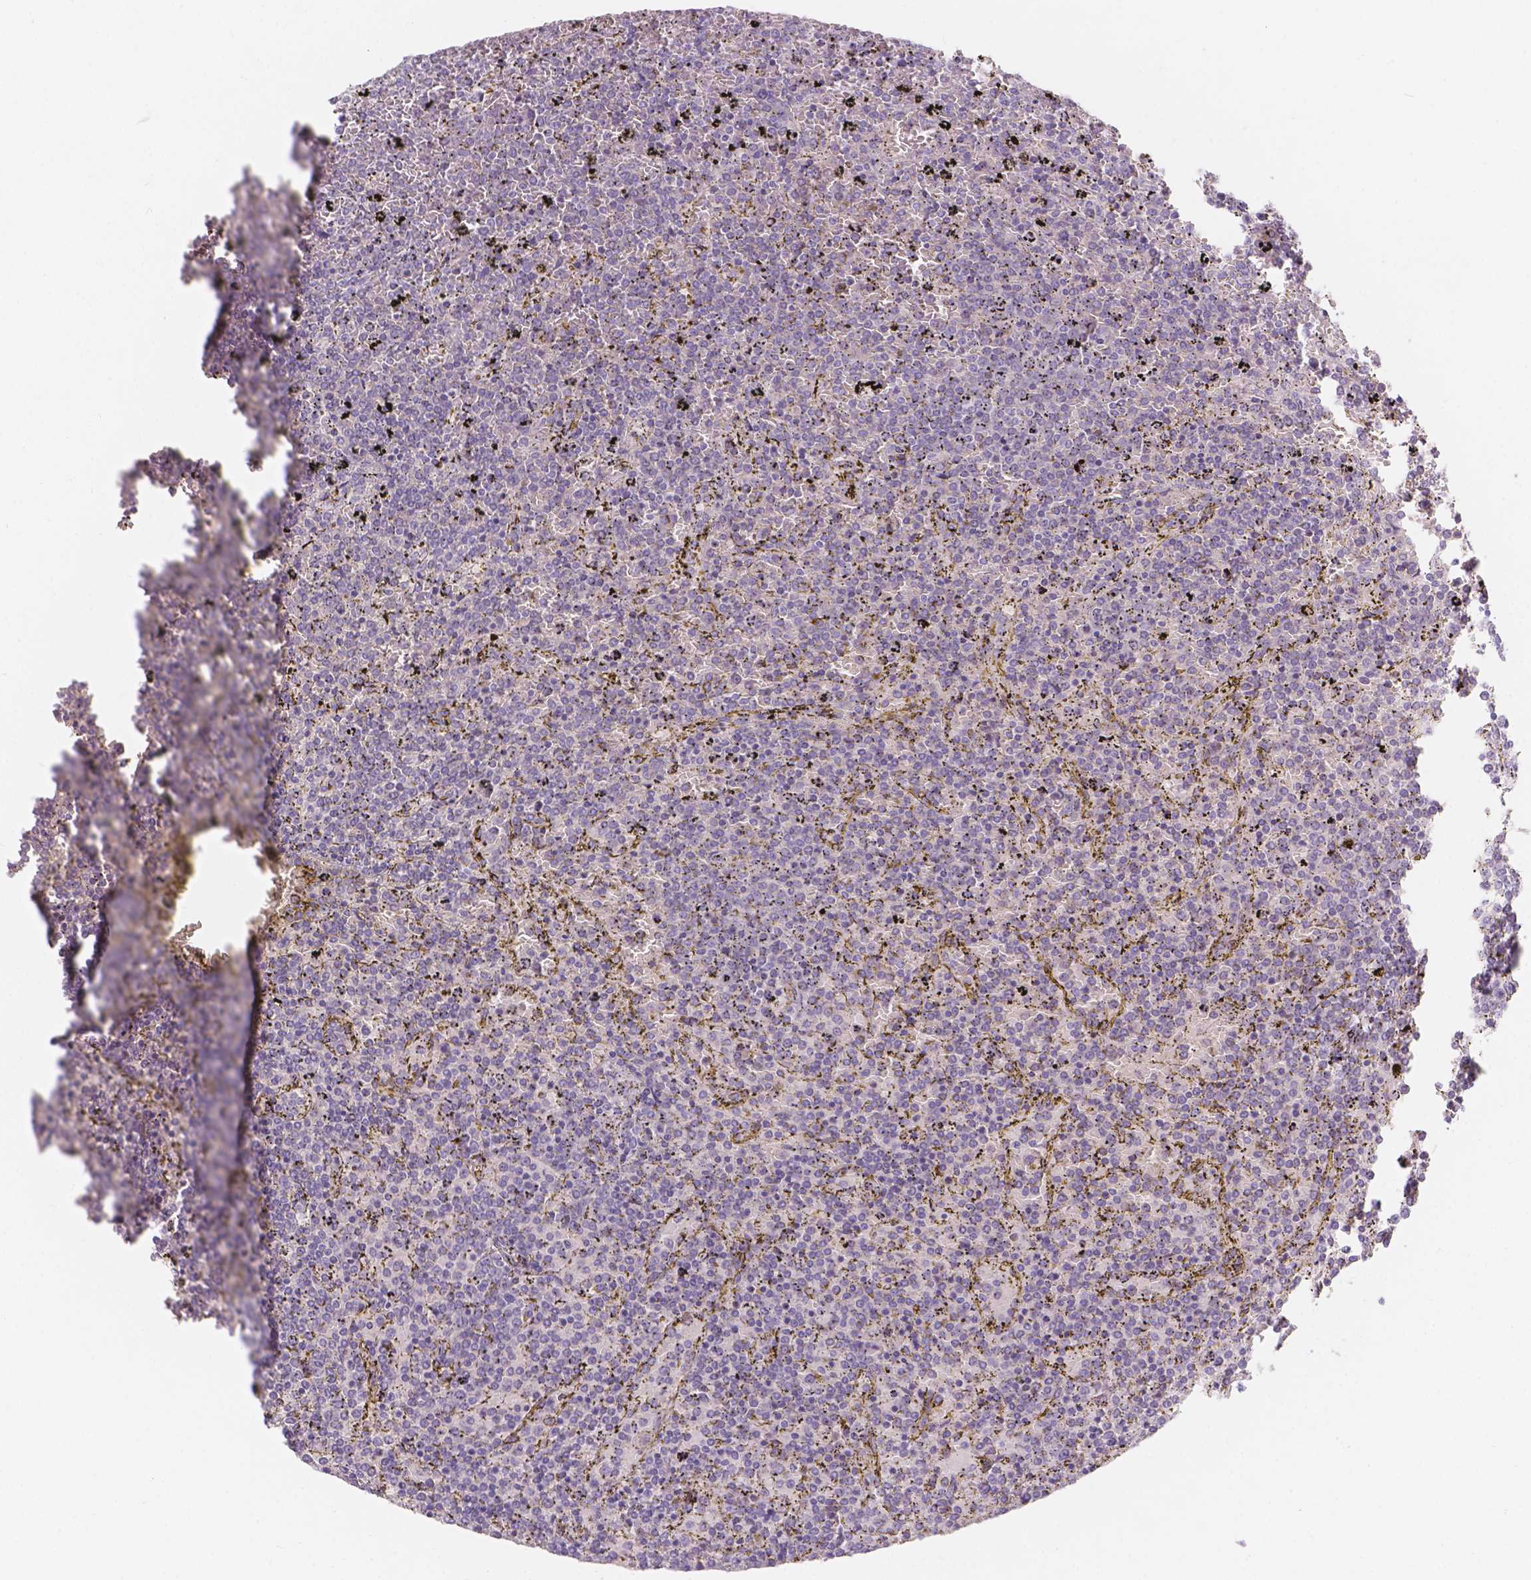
{"staining": {"intensity": "negative", "quantity": "none", "location": "none"}, "tissue": "lymphoma", "cell_type": "Tumor cells", "image_type": "cancer", "snomed": [{"axis": "morphology", "description": "Malignant lymphoma, non-Hodgkin's type, Low grade"}, {"axis": "topography", "description": "Spleen"}], "caption": "Tumor cells are negative for brown protein staining in lymphoma.", "gene": "DCAF4L1", "patient": {"sex": "female", "age": 77}}